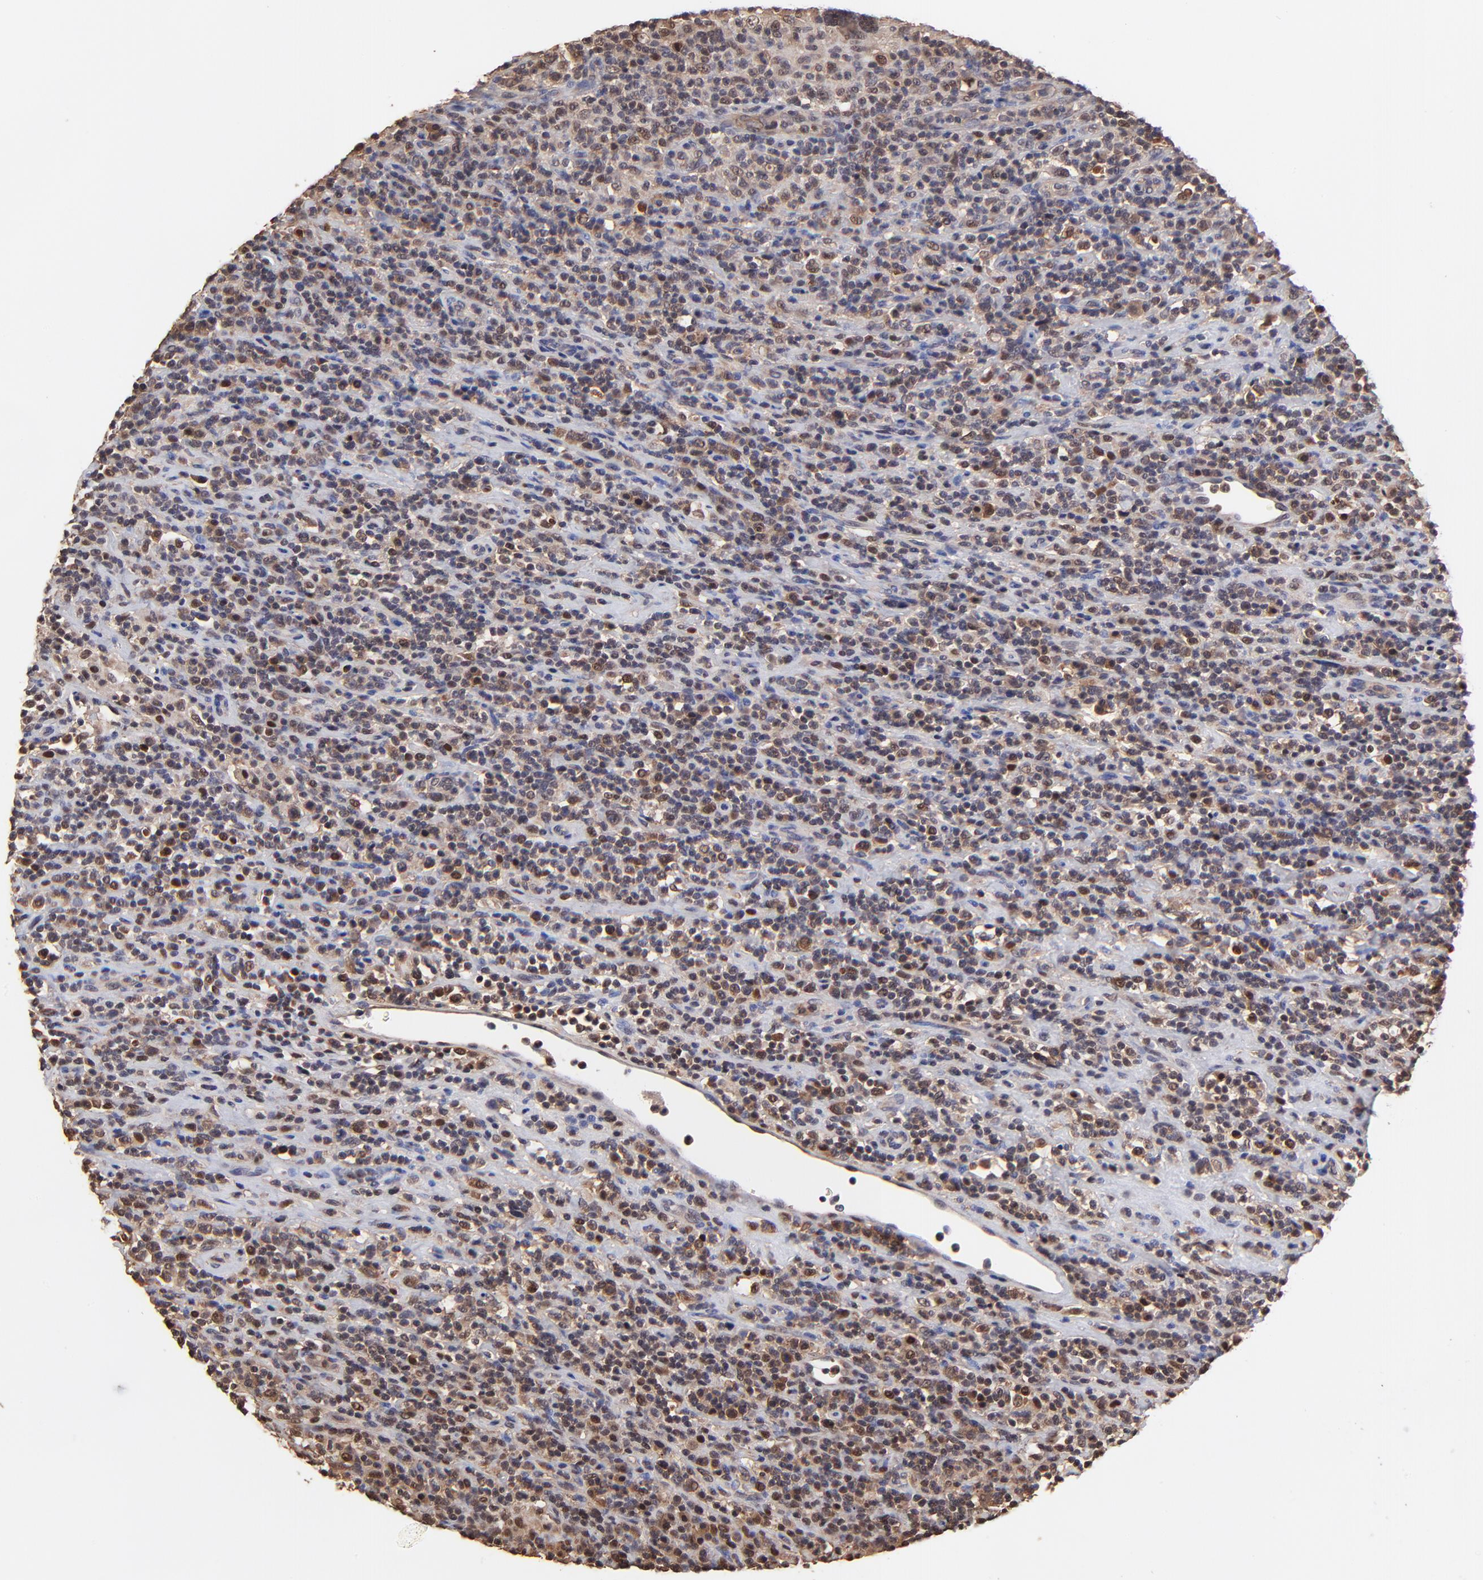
{"staining": {"intensity": "weak", "quantity": "25%-75%", "location": "cytoplasmic/membranous"}, "tissue": "lymphoma", "cell_type": "Tumor cells", "image_type": "cancer", "snomed": [{"axis": "morphology", "description": "Hodgkin's disease, NOS"}, {"axis": "topography", "description": "Lymph node"}], "caption": "An image showing weak cytoplasmic/membranous expression in about 25%-75% of tumor cells in lymphoma, as visualized by brown immunohistochemical staining.", "gene": "PSMA6", "patient": {"sex": "male", "age": 65}}